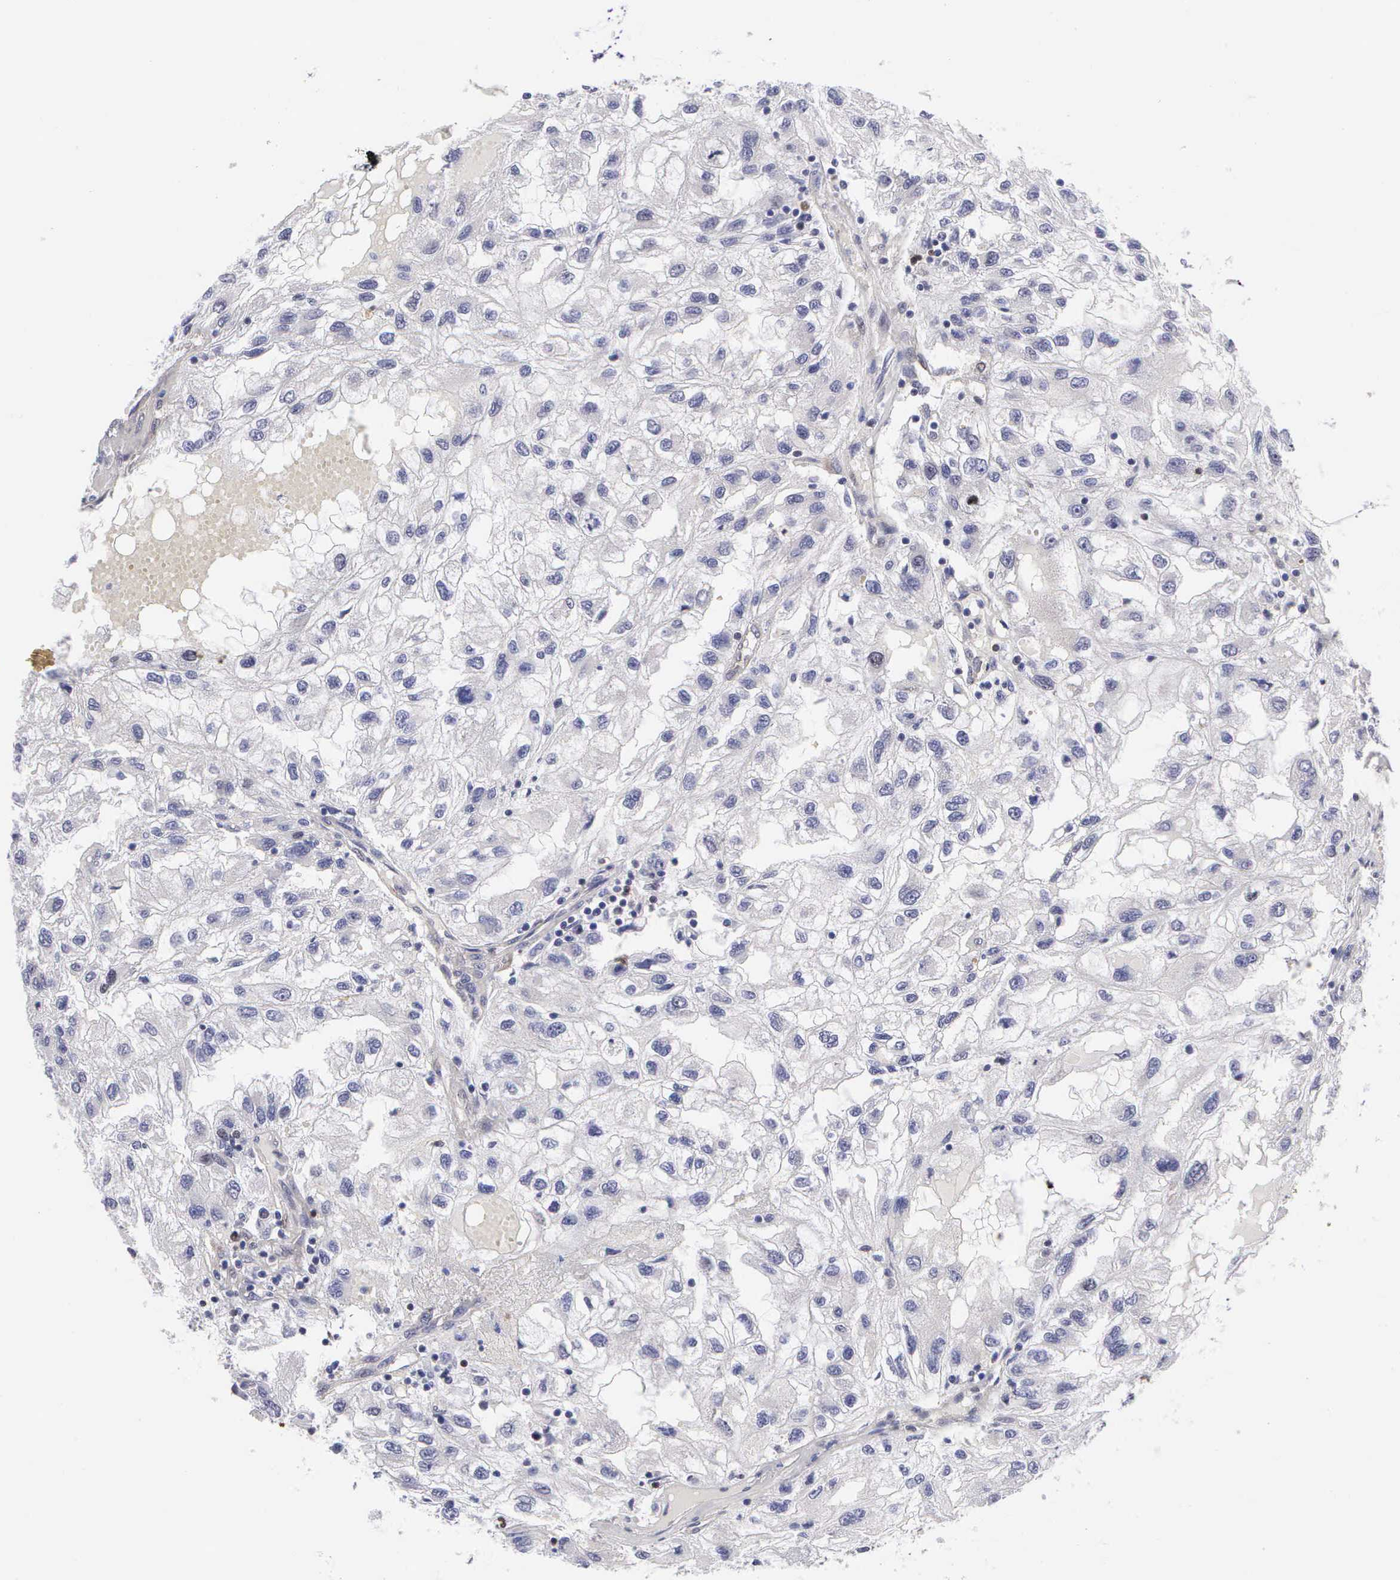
{"staining": {"intensity": "negative", "quantity": "none", "location": "none"}, "tissue": "renal cancer", "cell_type": "Tumor cells", "image_type": "cancer", "snomed": [{"axis": "morphology", "description": "Normal tissue, NOS"}, {"axis": "morphology", "description": "Adenocarcinoma, NOS"}, {"axis": "topography", "description": "Kidney"}], "caption": "Tumor cells show no significant staining in renal cancer.", "gene": "MAST4", "patient": {"sex": "male", "age": 71}}